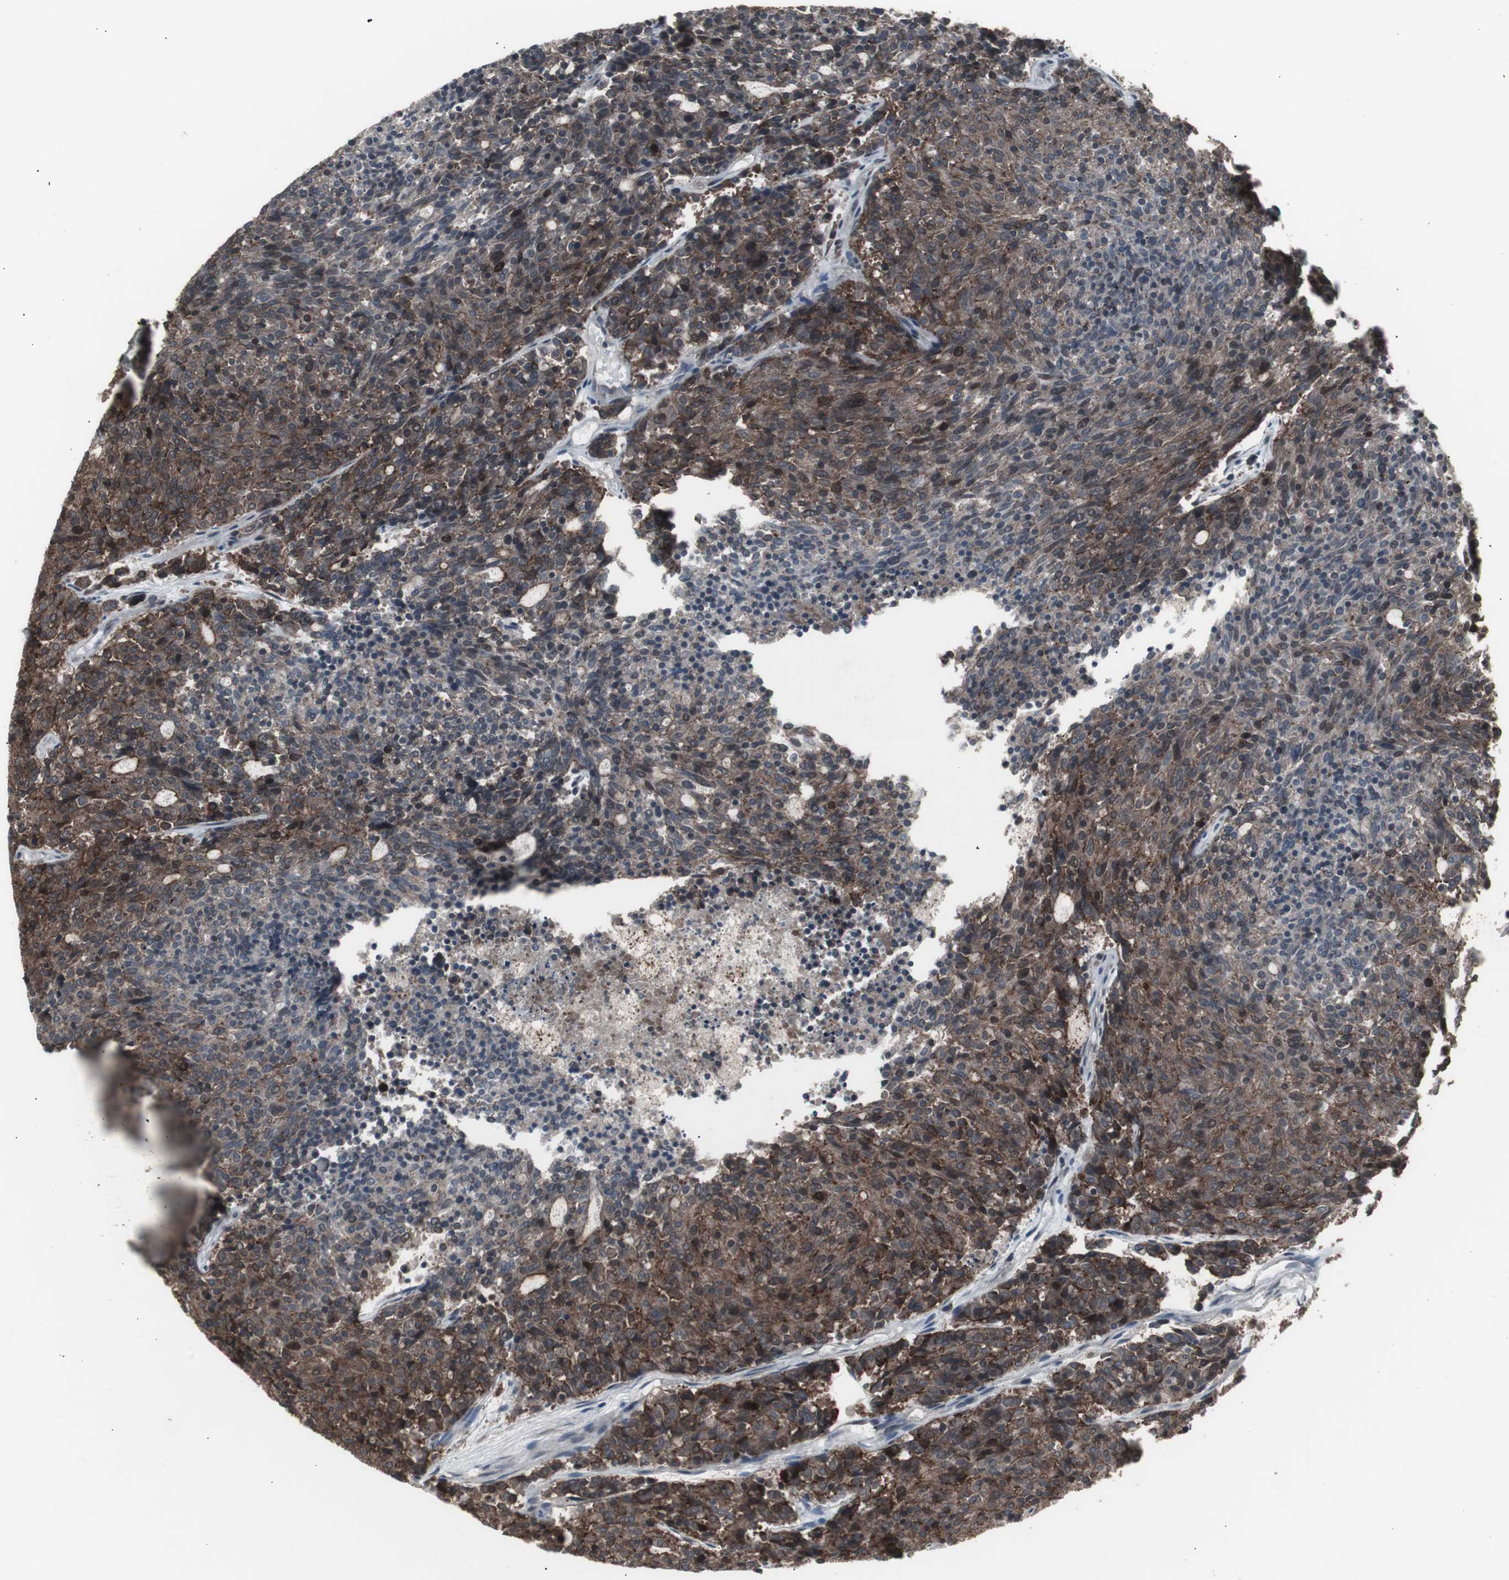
{"staining": {"intensity": "moderate", "quantity": "25%-75%", "location": "cytoplasmic/membranous"}, "tissue": "carcinoid", "cell_type": "Tumor cells", "image_type": "cancer", "snomed": [{"axis": "morphology", "description": "Carcinoid, malignant, NOS"}, {"axis": "topography", "description": "Pancreas"}], "caption": "Human carcinoid (malignant) stained with a brown dye shows moderate cytoplasmic/membranous positive staining in about 25%-75% of tumor cells.", "gene": "SSTR2", "patient": {"sex": "female", "age": 54}}